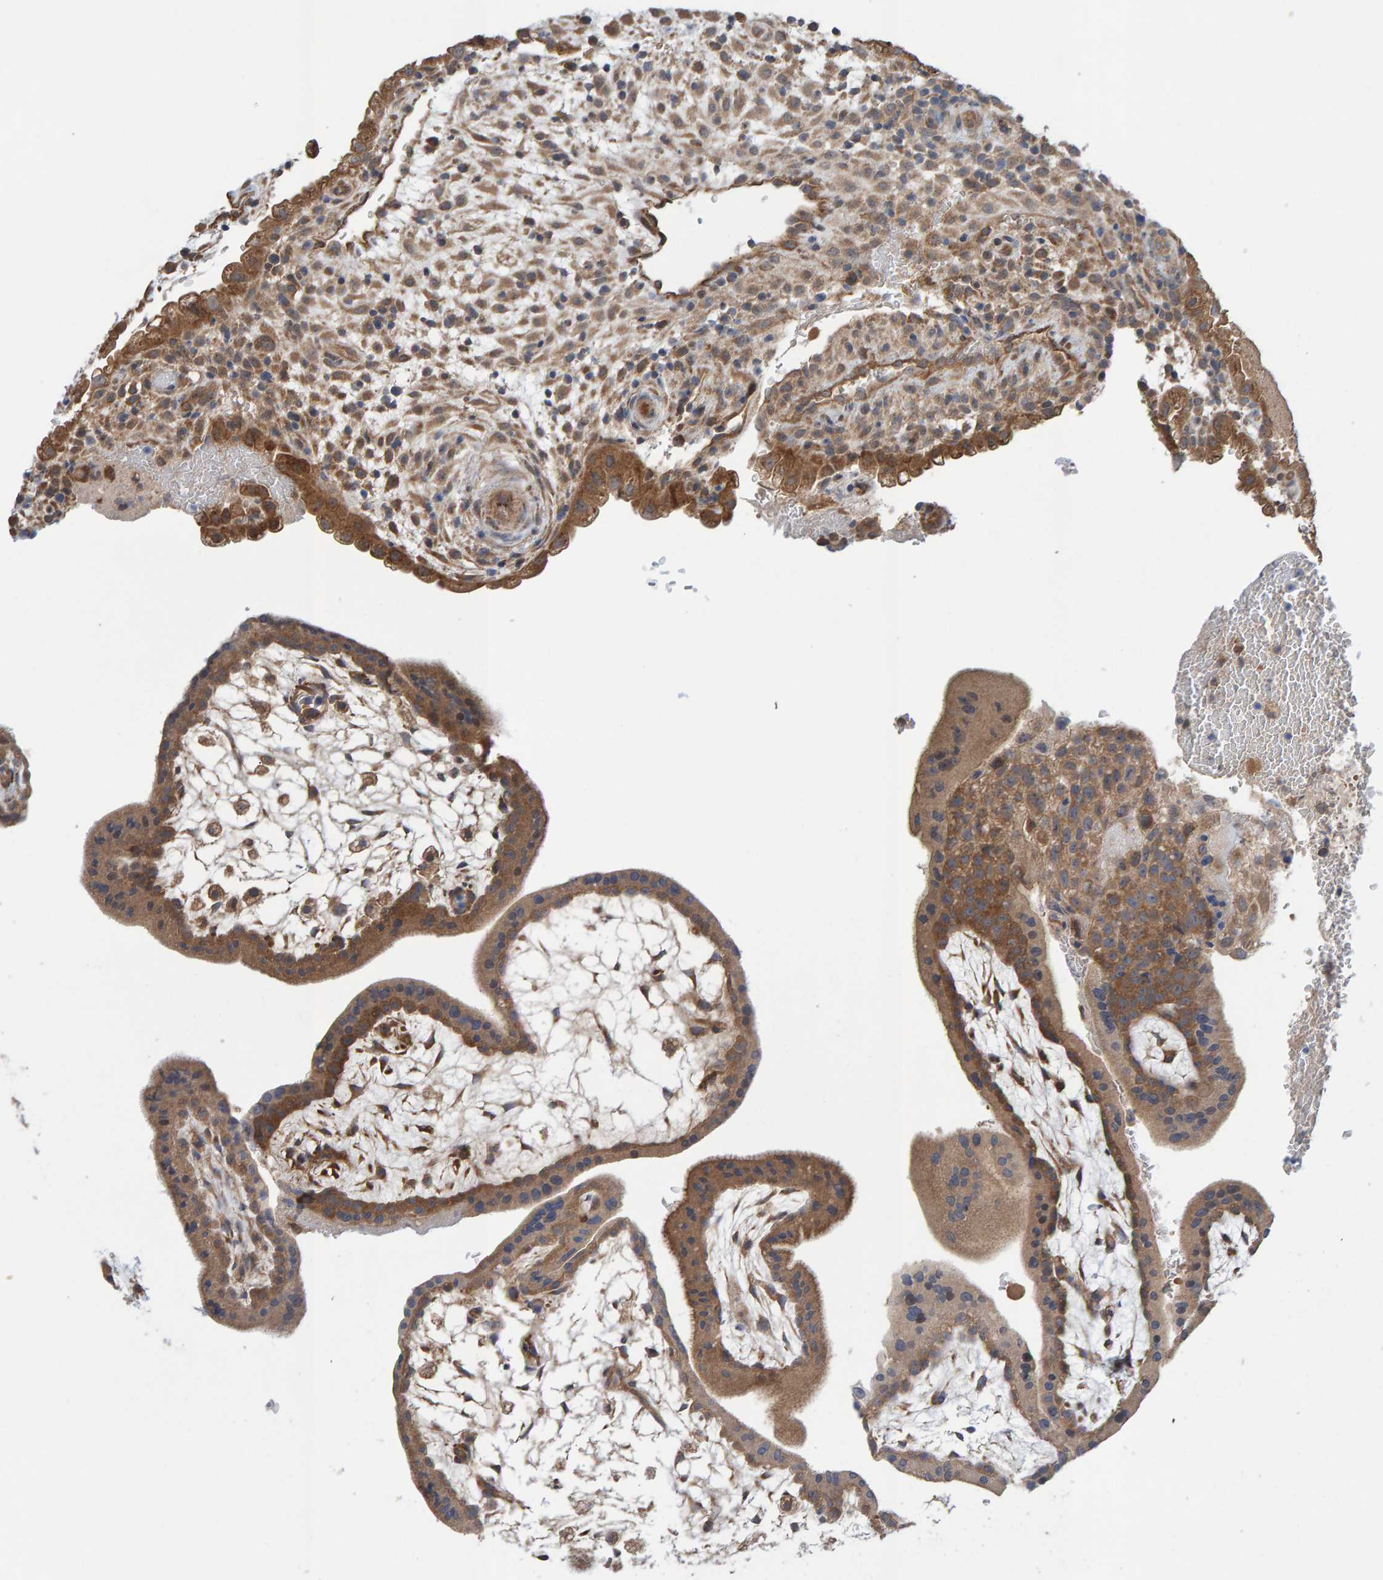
{"staining": {"intensity": "moderate", "quantity": ">75%", "location": "cytoplasmic/membranous"}, "tissue": "placenta", "cell_type": "Trophoblastic cells", "image_type": "normal", "snomed": [{"axis": "morphology", "description": "Normal tissue, NOS"}, {"axis": "topography", "description": "Placenta"}], "caption": "Immunohistochemistry photomicrograph of normal placenta stained for a protein (brown), which reveals medium levels of moderate cytoplasmic/membranous expression in approximately >75% of trophoblastic cells.", "gene": "LRSAM1", "patient": {"sex": "female", "age": 35}}